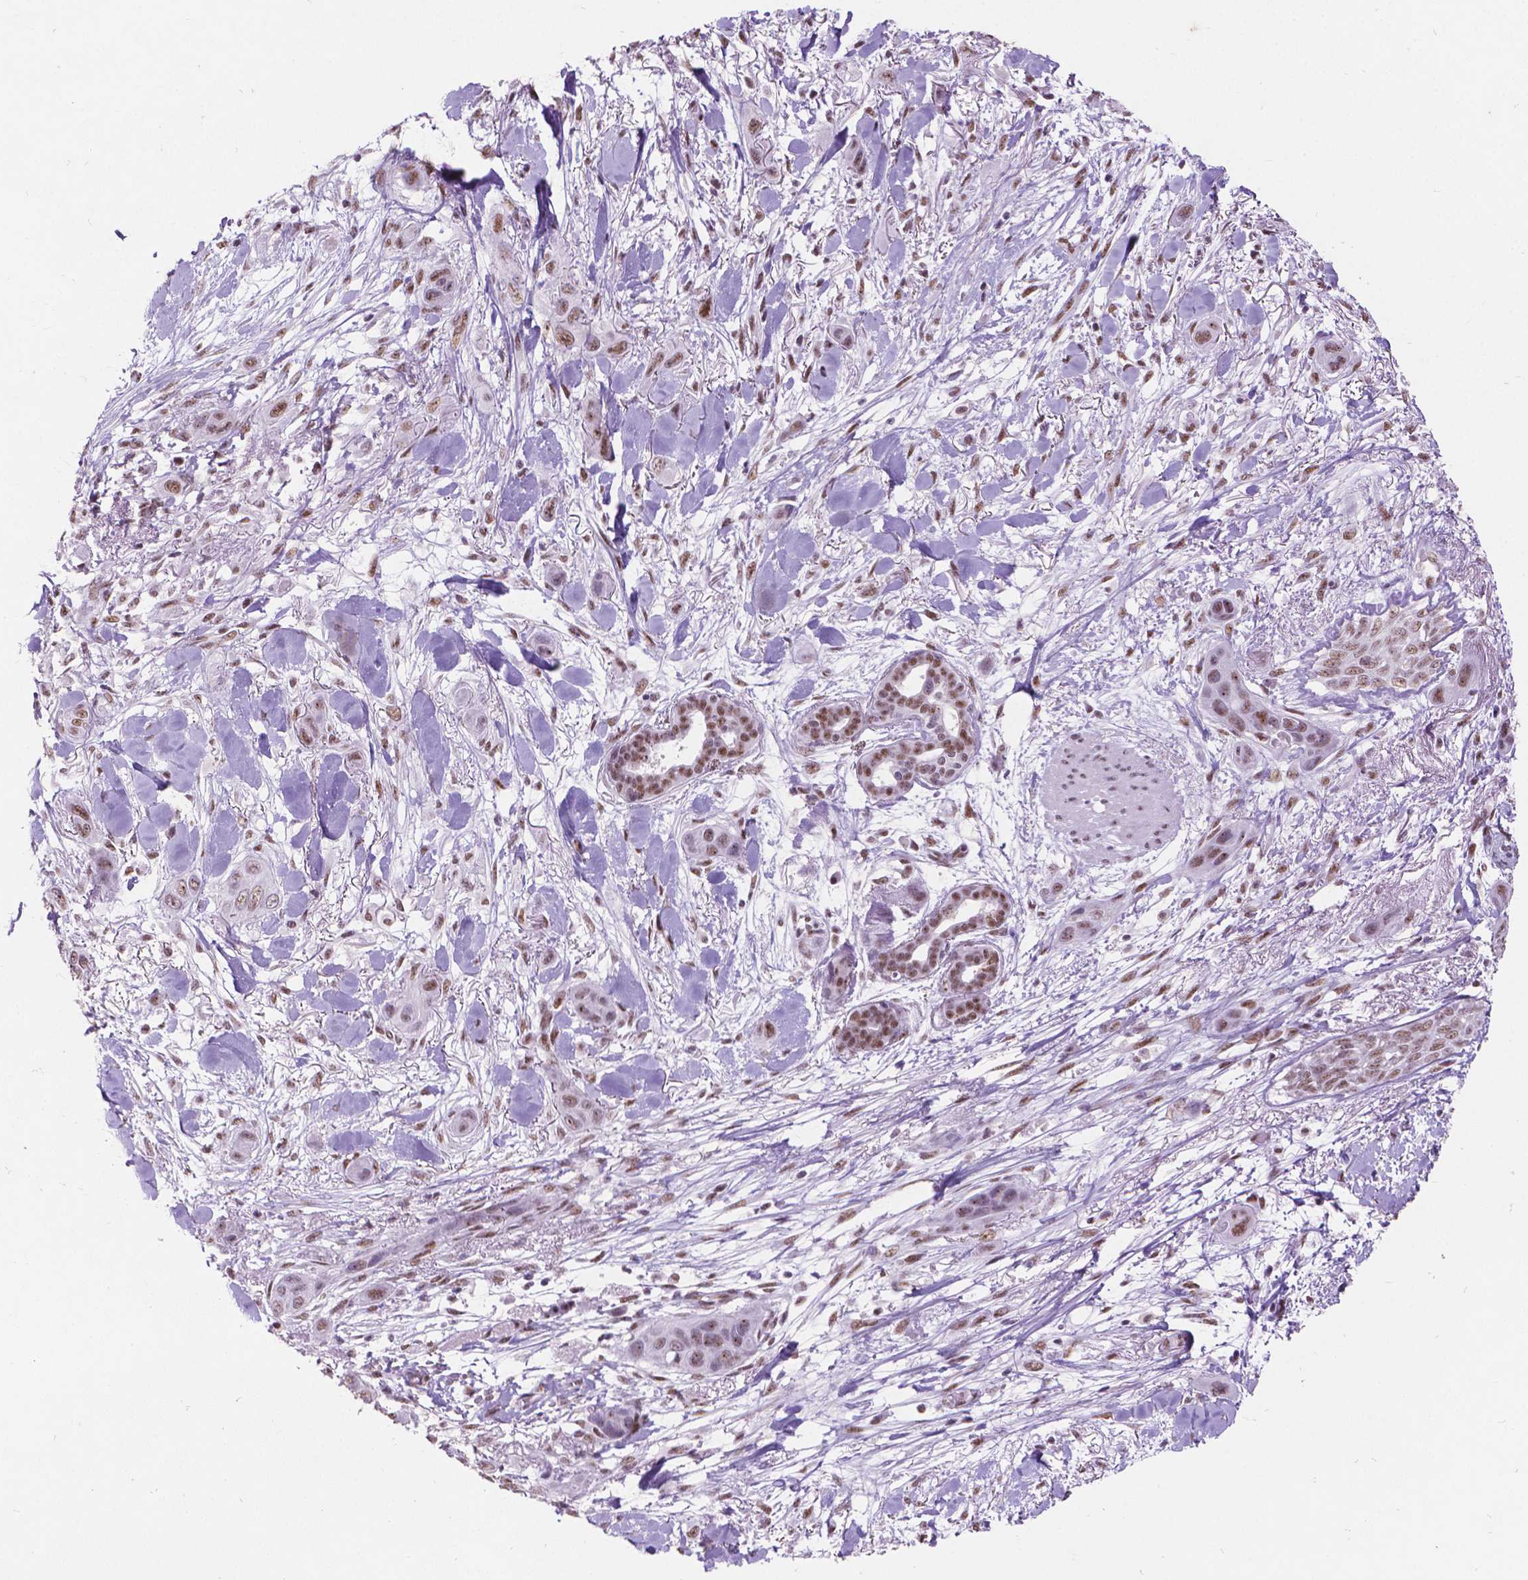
{"staining": {"intensity": "moderate", "quantity": ">75%", "location": "nuclear"}, "tissue": "skin cancer", "cell_type": "Tumor cells", "image_type": "cancer", "snomed": [{"axis": "morphology", "description": "Squamous cell carcinoma, NOS"}, {"axis": "topography", "description": "Skin"}], "caption": "The micrograph displays staining of skin cancer, revealing moderate nuclear protein expression (brown color) within tumor cells.", "gene": "COIL", "patient": {"sex": "male", "age": 79}}